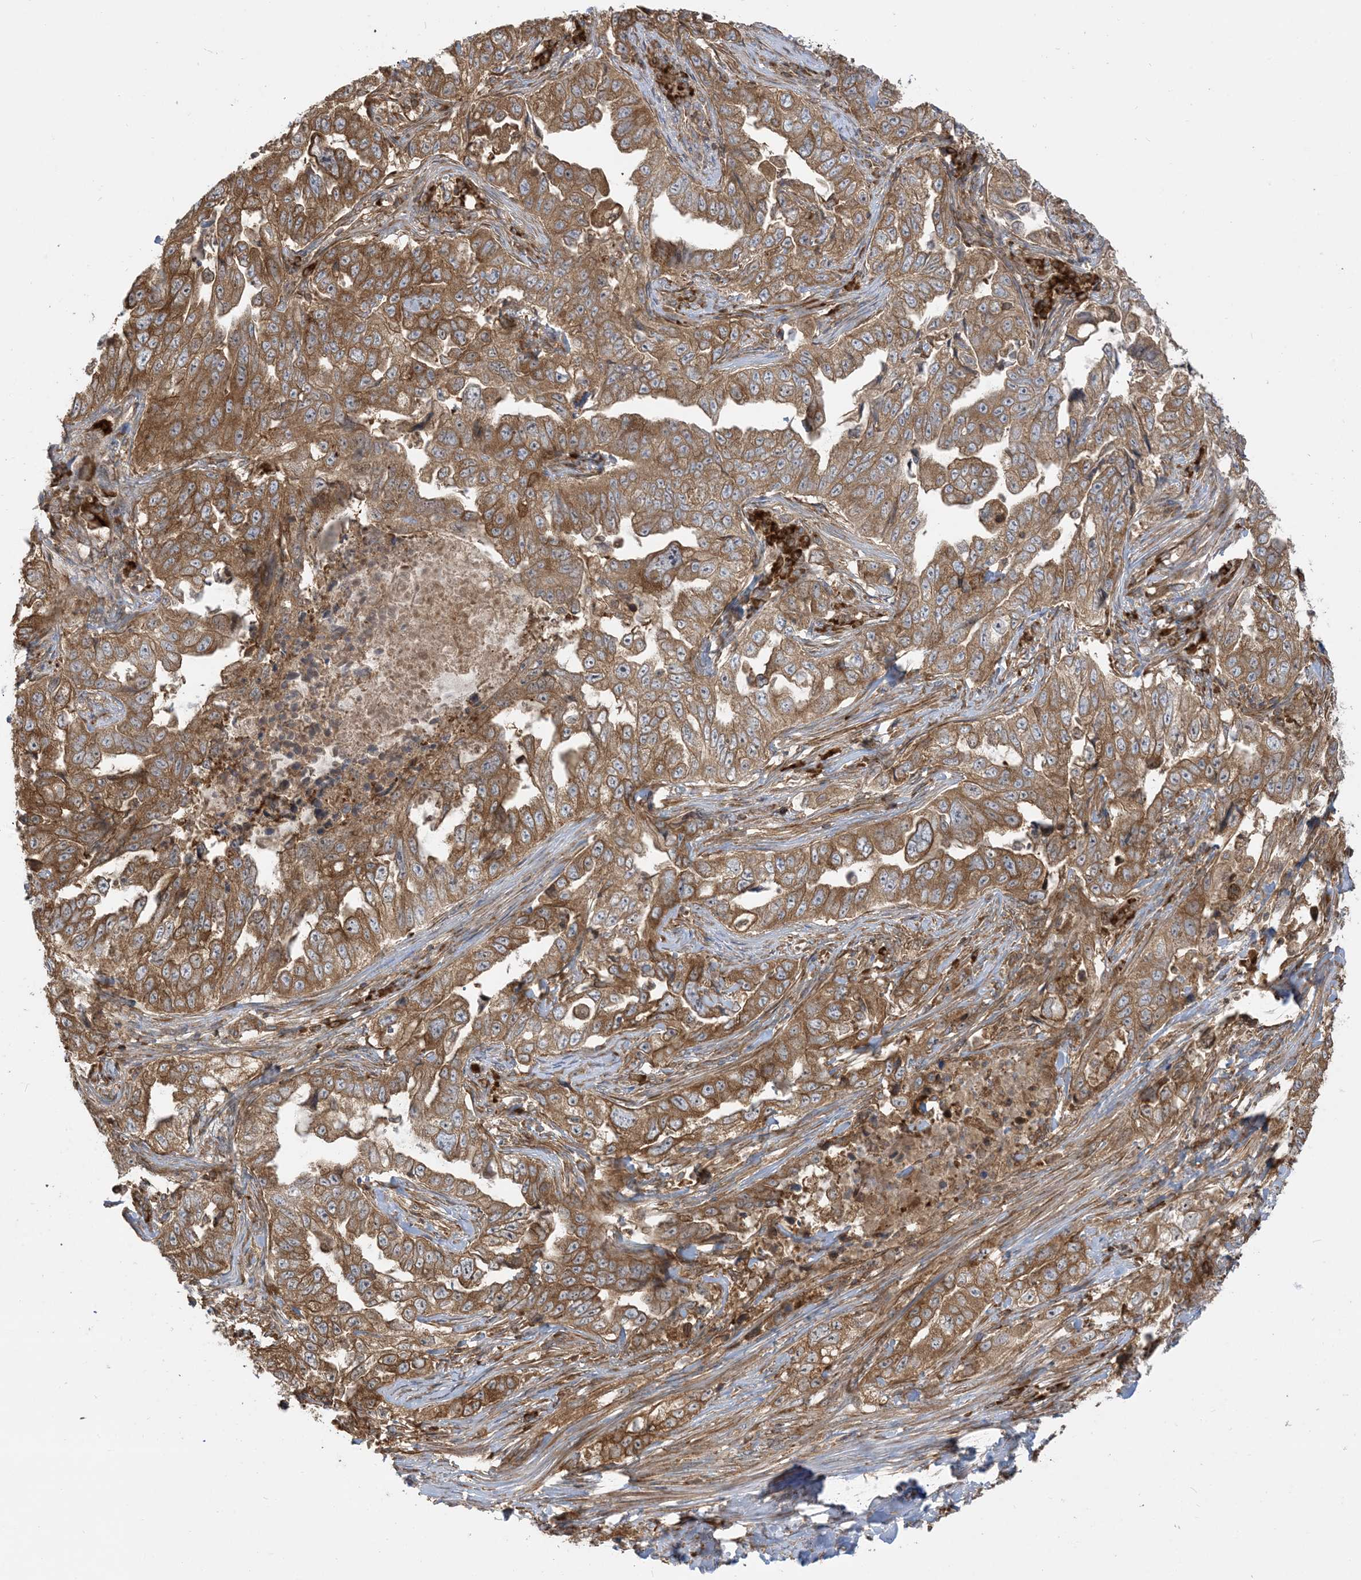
{"staining": {"intensity": "strong", "quantity": ">75%", "location": "cytoplasmic/membranous"}, "tissue": "lung cancer", "cell_type": "Tumor cells", "image_type": "cancer", "snomed": [{"axis": "morphology", "description": "Adenocarcinoma, NOS"}, {"axis": "topography", "description": "Lung"}], "caption": "Protein expression analysis of human lung cancer reveals strong cytoplasmic/membranous staining in about >75% of tumor cells.", "gene": "SRP72", "patient": {"sex": "female", "age": 51}}